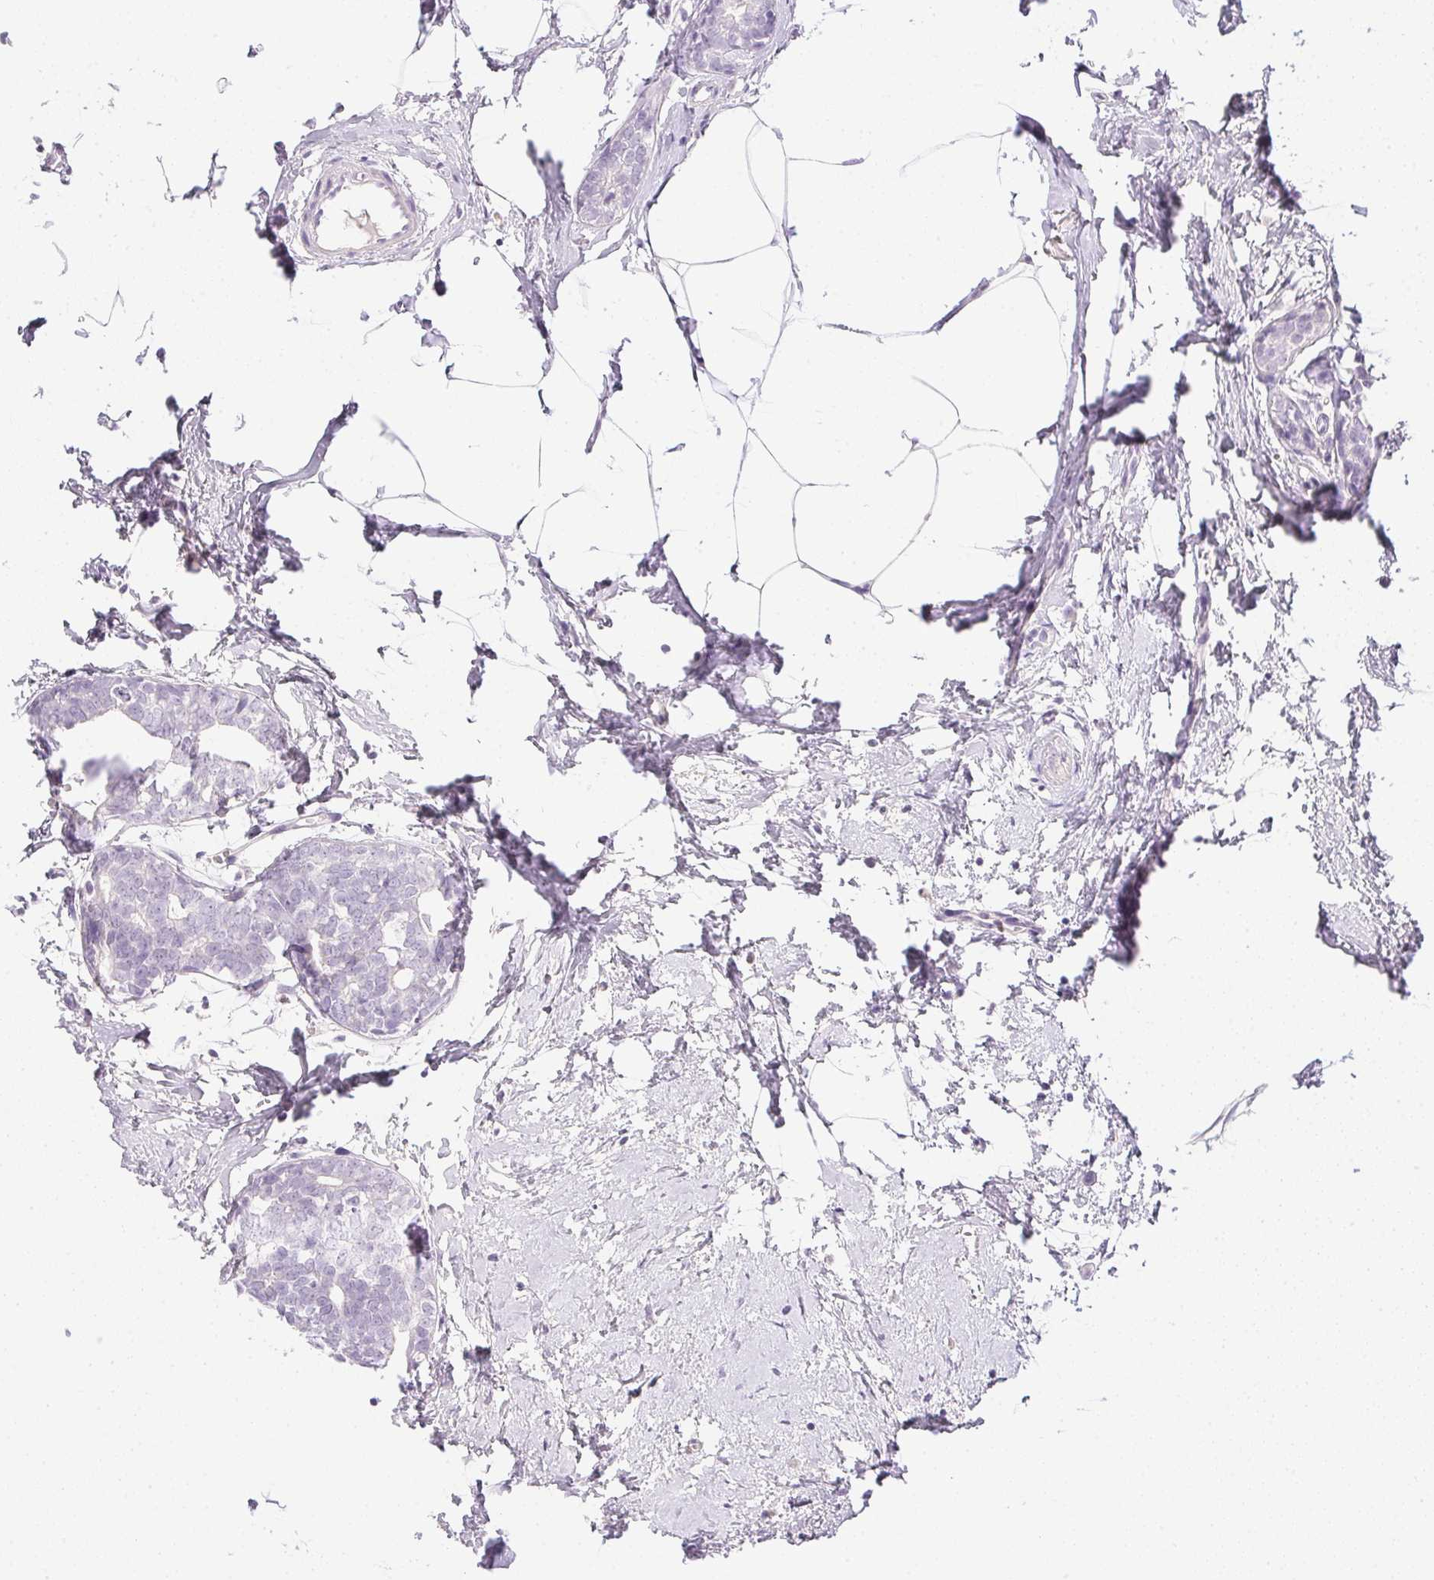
{"staining": {"intensity": "negative", "quantity": "none", "location": "none"}, "tissue": "breast cancer", "cell_type": "Tumor cells", "image_type": "cancer", "snomed": [{"axis": "morphology", "description": "Duct carcinoma"}, {"axis": "topography", "description": "Breast"}], "caption": "IHC micrograph of intraductal carcinoma (breast) stained for a protein (brown), which displays no staining in tumor cells.", "gene": "PPY", "patient": {"sex": "female", "age": 40}}